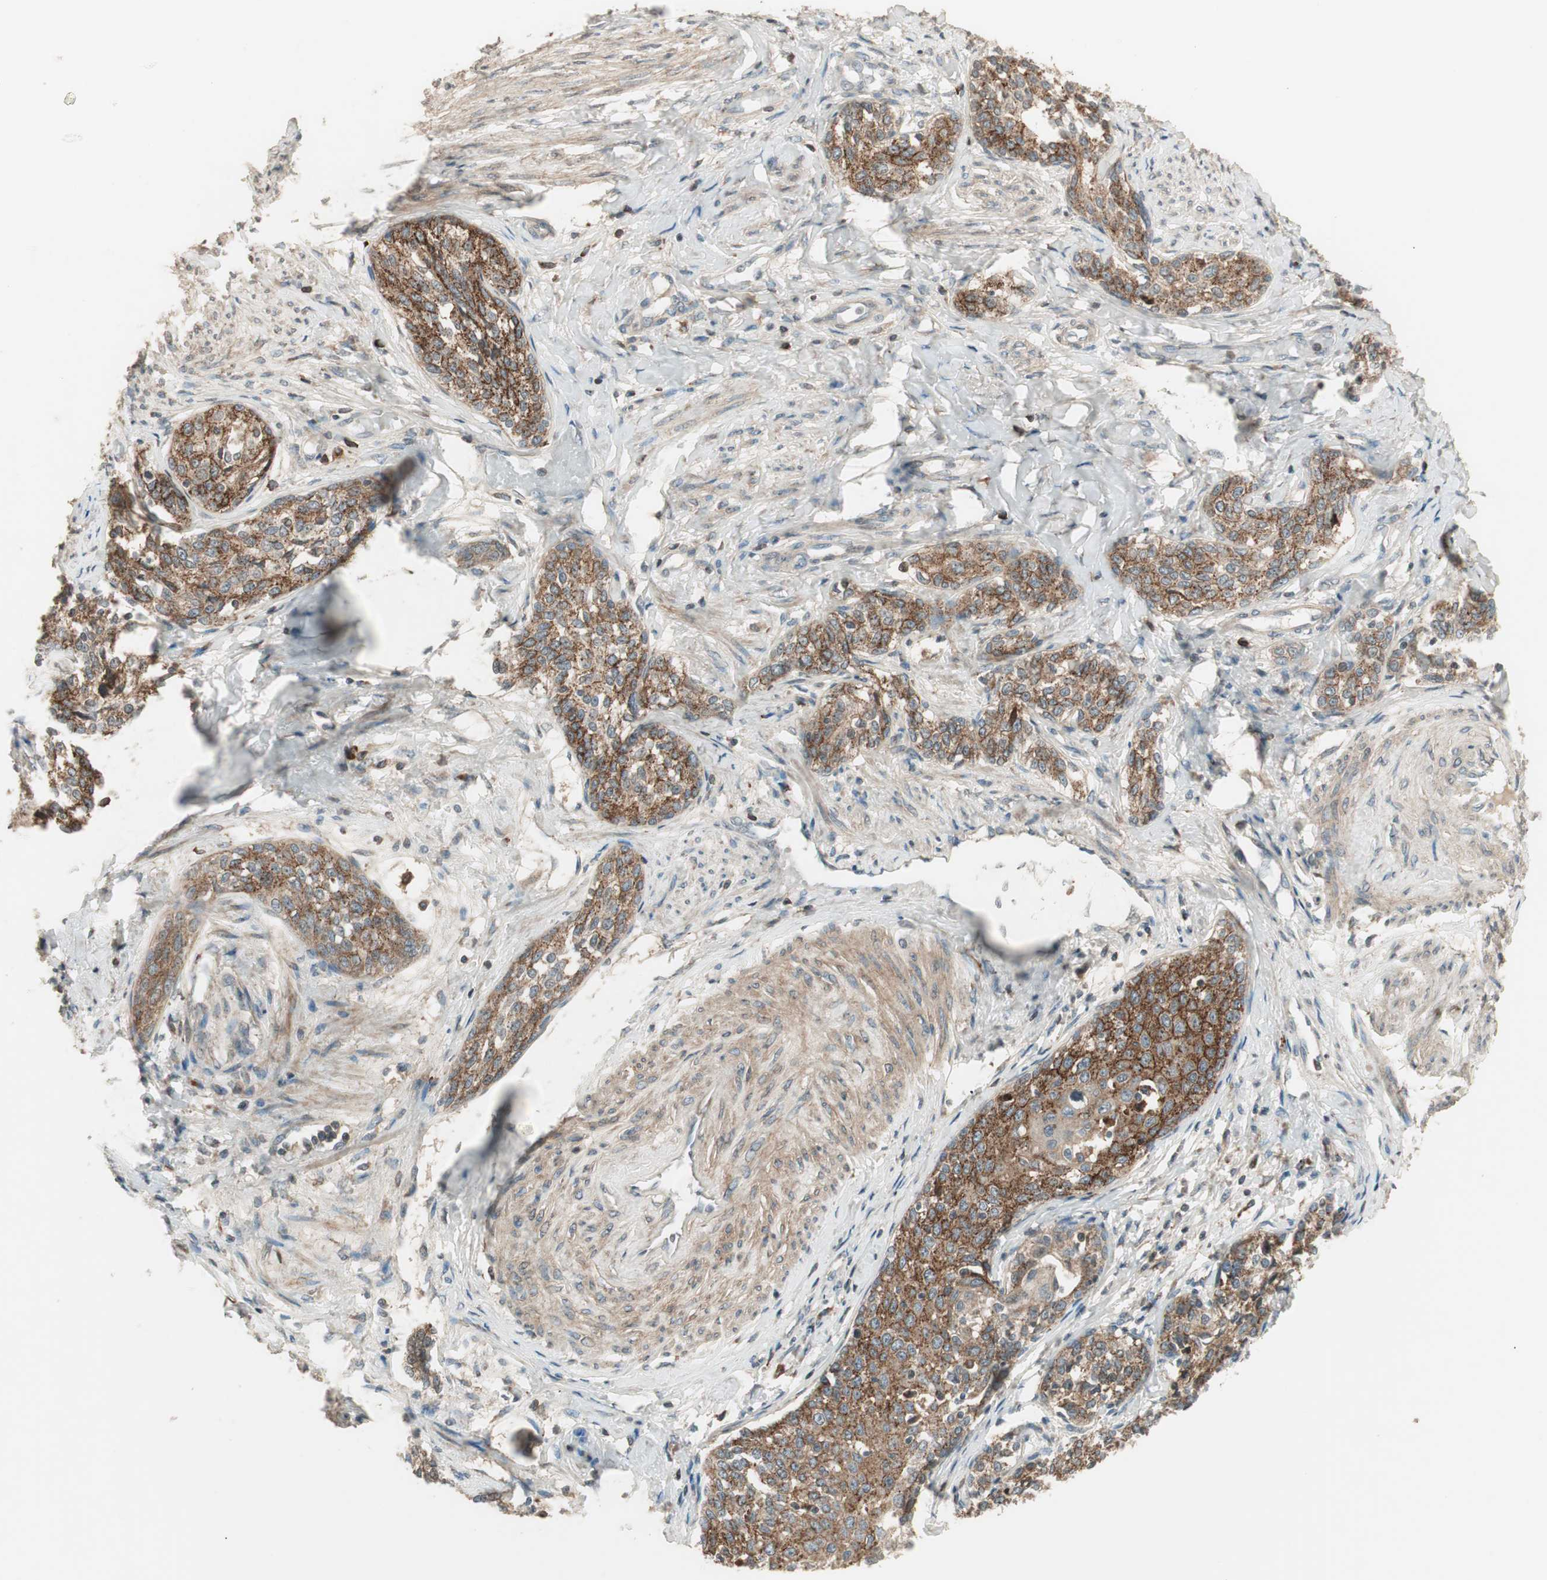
{"staining": {"intensity": "moderate", "quantity": ">75%", "location": "cytoplasmic/membranous"}, "tissue": "cervical cancer", "cell_type": "Tumor cells", "image_type": "cancer", "snomed": [{"axis": "morphology", "description": "Squamous cell carcinoma, NOS"}, {"axis": "morphology", "description": "Adenocarcinoma, NOS"}, {"axis": "topography", "description": "Cervix"}], "caption": "Cervical cancer tissue shows moderate cytoplasmic/membranous positivity in approximately >75% of tumor cells", "gene": "SFRP1", "patient": {"sex": "female", "age": 52}}